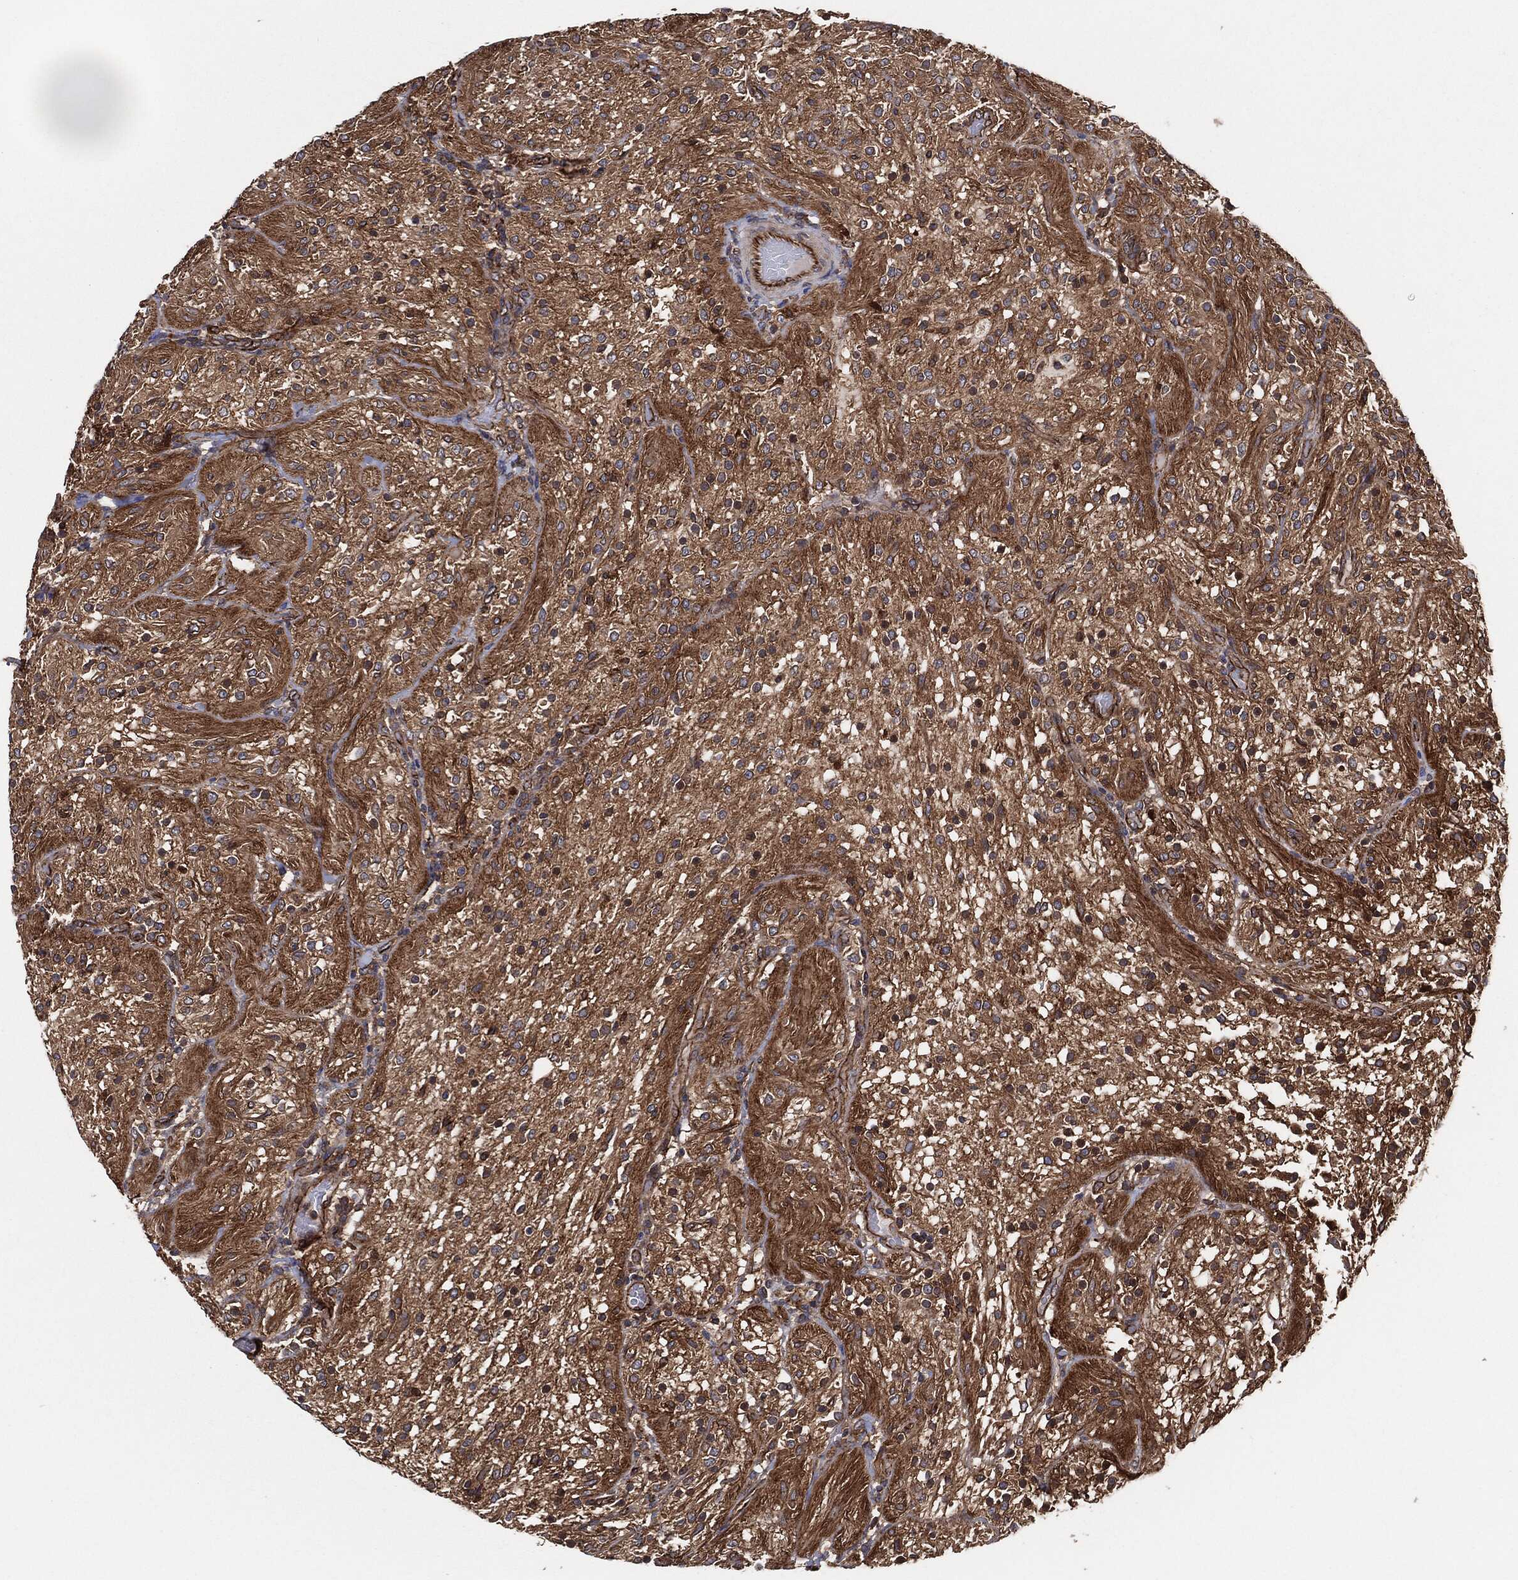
{"staining": {"intensity": "moderate", "quantity": "25%-75%", "location": "cytoplasmic/membranous"}, "tissue": "glioma", "cell_type": "Tumor cells", "image_type": "cancer", "snomed": [{"axis": "morphology", "description": "Glioma, malignant, Low grade"}, {"axis": "topography", "description": "Brain"}], "caption": "Low-grade glioma (malignant) stained with a protein marker exhibits moderate staining in tumor cells.", "gene": "CTNNA1", "patient": {"sex": "male", "age": 3}}